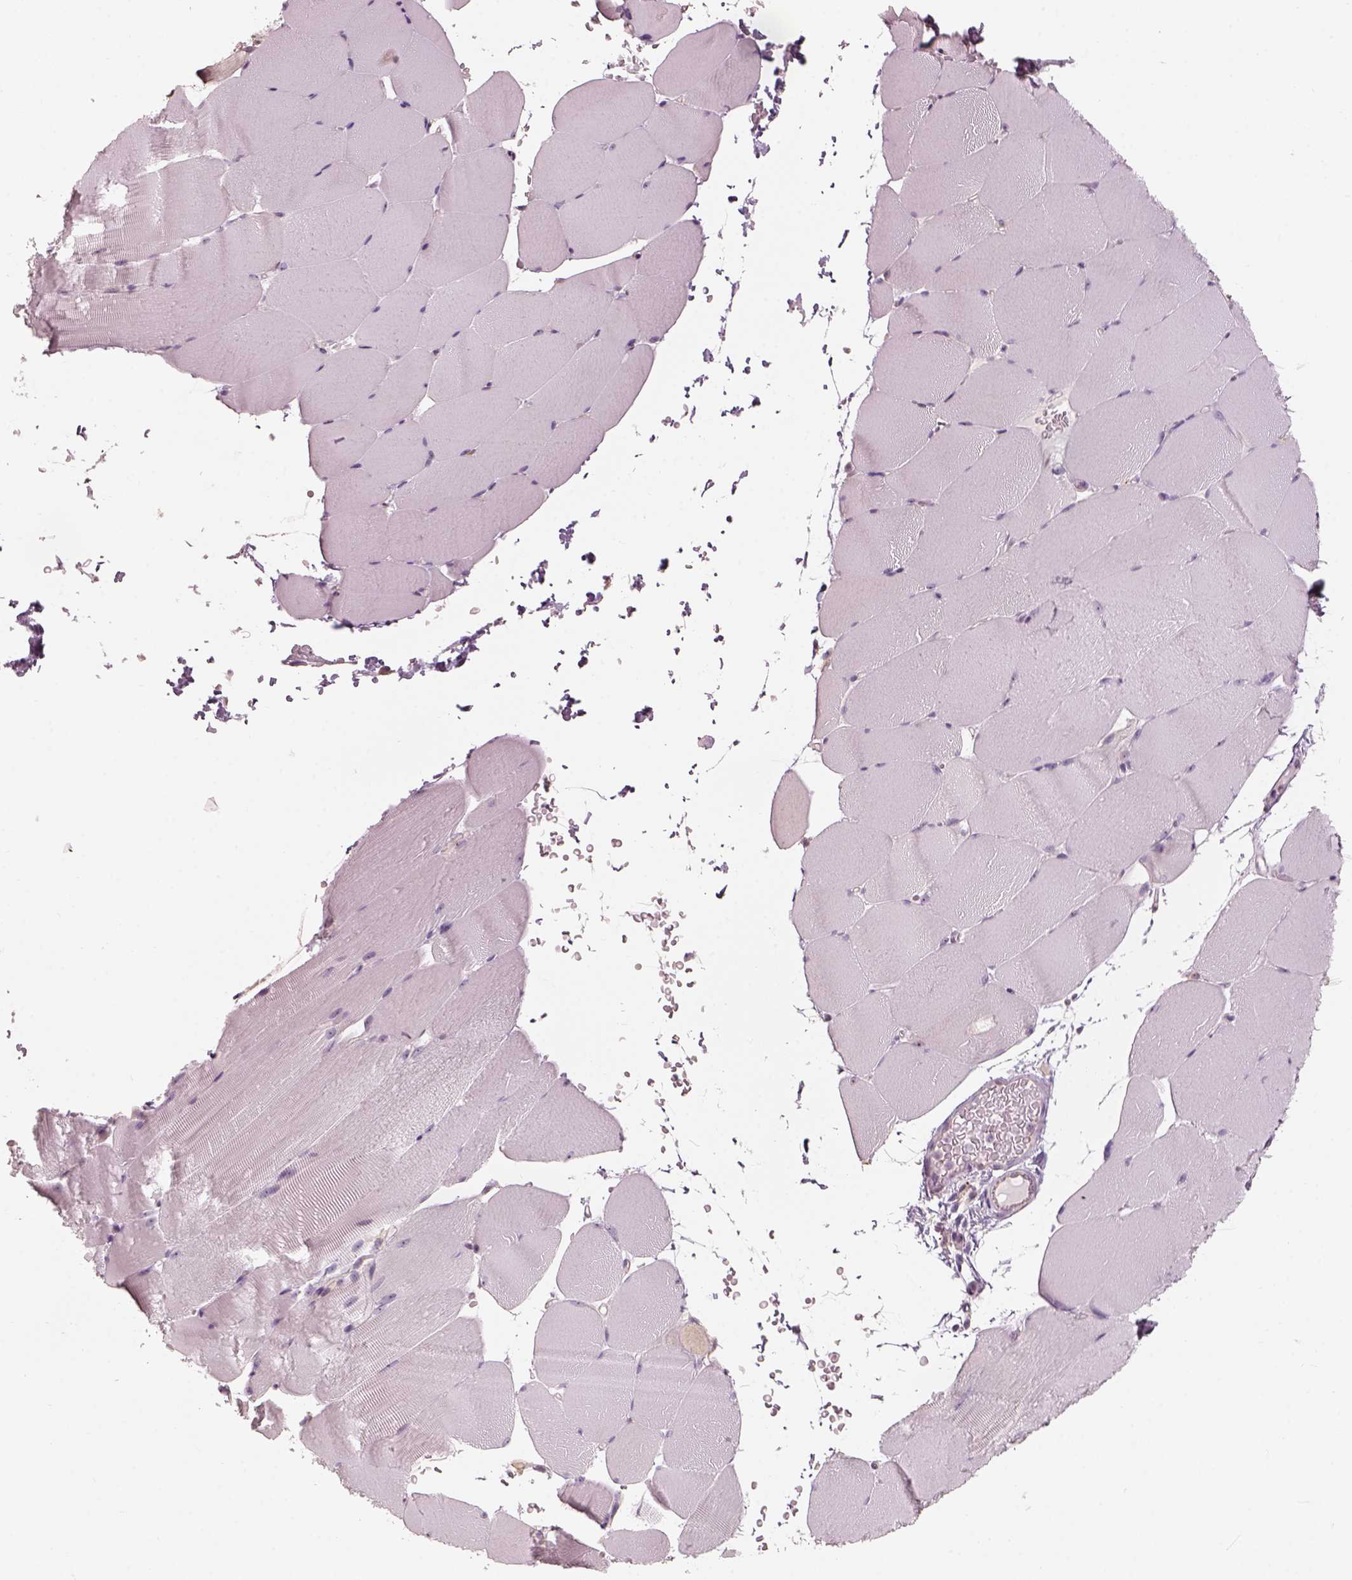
{"staining": {"intensity": "negative", "quantity": "none", "location": "none"}, "tissue": "skeletal muscle", "cell_type": "Myocytes", "image_type": "normal", "snomed": [{"axis": "morphology", "description": "Normal tissue, NOS"}, {"axis": "topography", "description": "Skeletal muscle"}], "caption": "Protein analysis of benign skeletal muscle reveals no significant expression in myocytes.", "gene": "CDS1", "patient": {"sex": "female", "age": 37}}